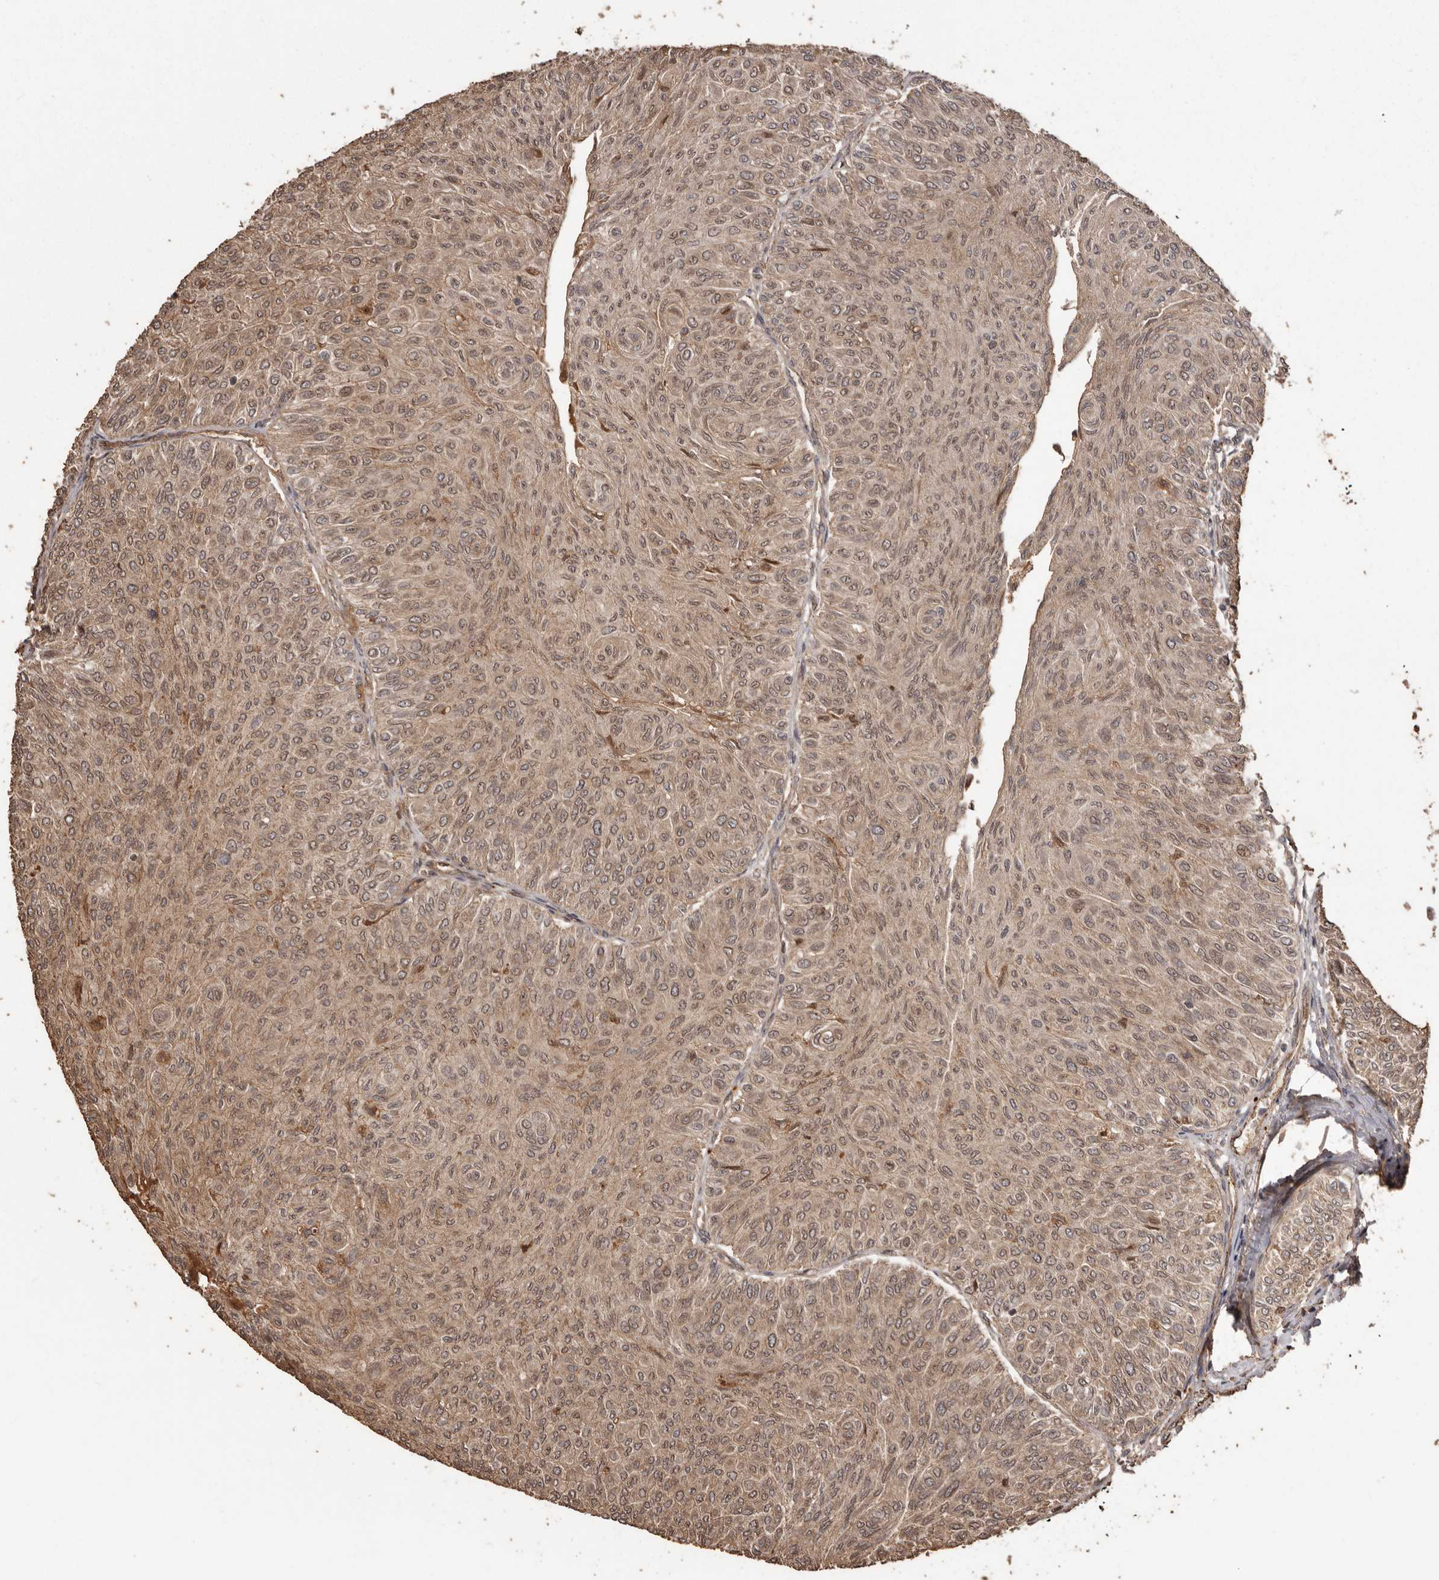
{"staining": {"intensity": "weak", "quantity": ">75%", "location": "cytoplasmic/membranous,nuclear"}, "tissue": "urothelial cancer", "cell_type": "Tumor cells", "image_type": "cancer", "snomed": [{"axis": "morphology", "description": "Urothelial carcinoma, Low grade"}, {"axis": "topography", "description": "Urinary bladder"}], "caption": "An image of urothelial cancer stained for a protein exhibits weak cytoplasmic/membranous and nuclear brown staining in tumor cells. The protein is shown in brown color, while the nuclei are stained blue.", "gene": "NUP43", "patient": {"sex": "male", "age": 78}}